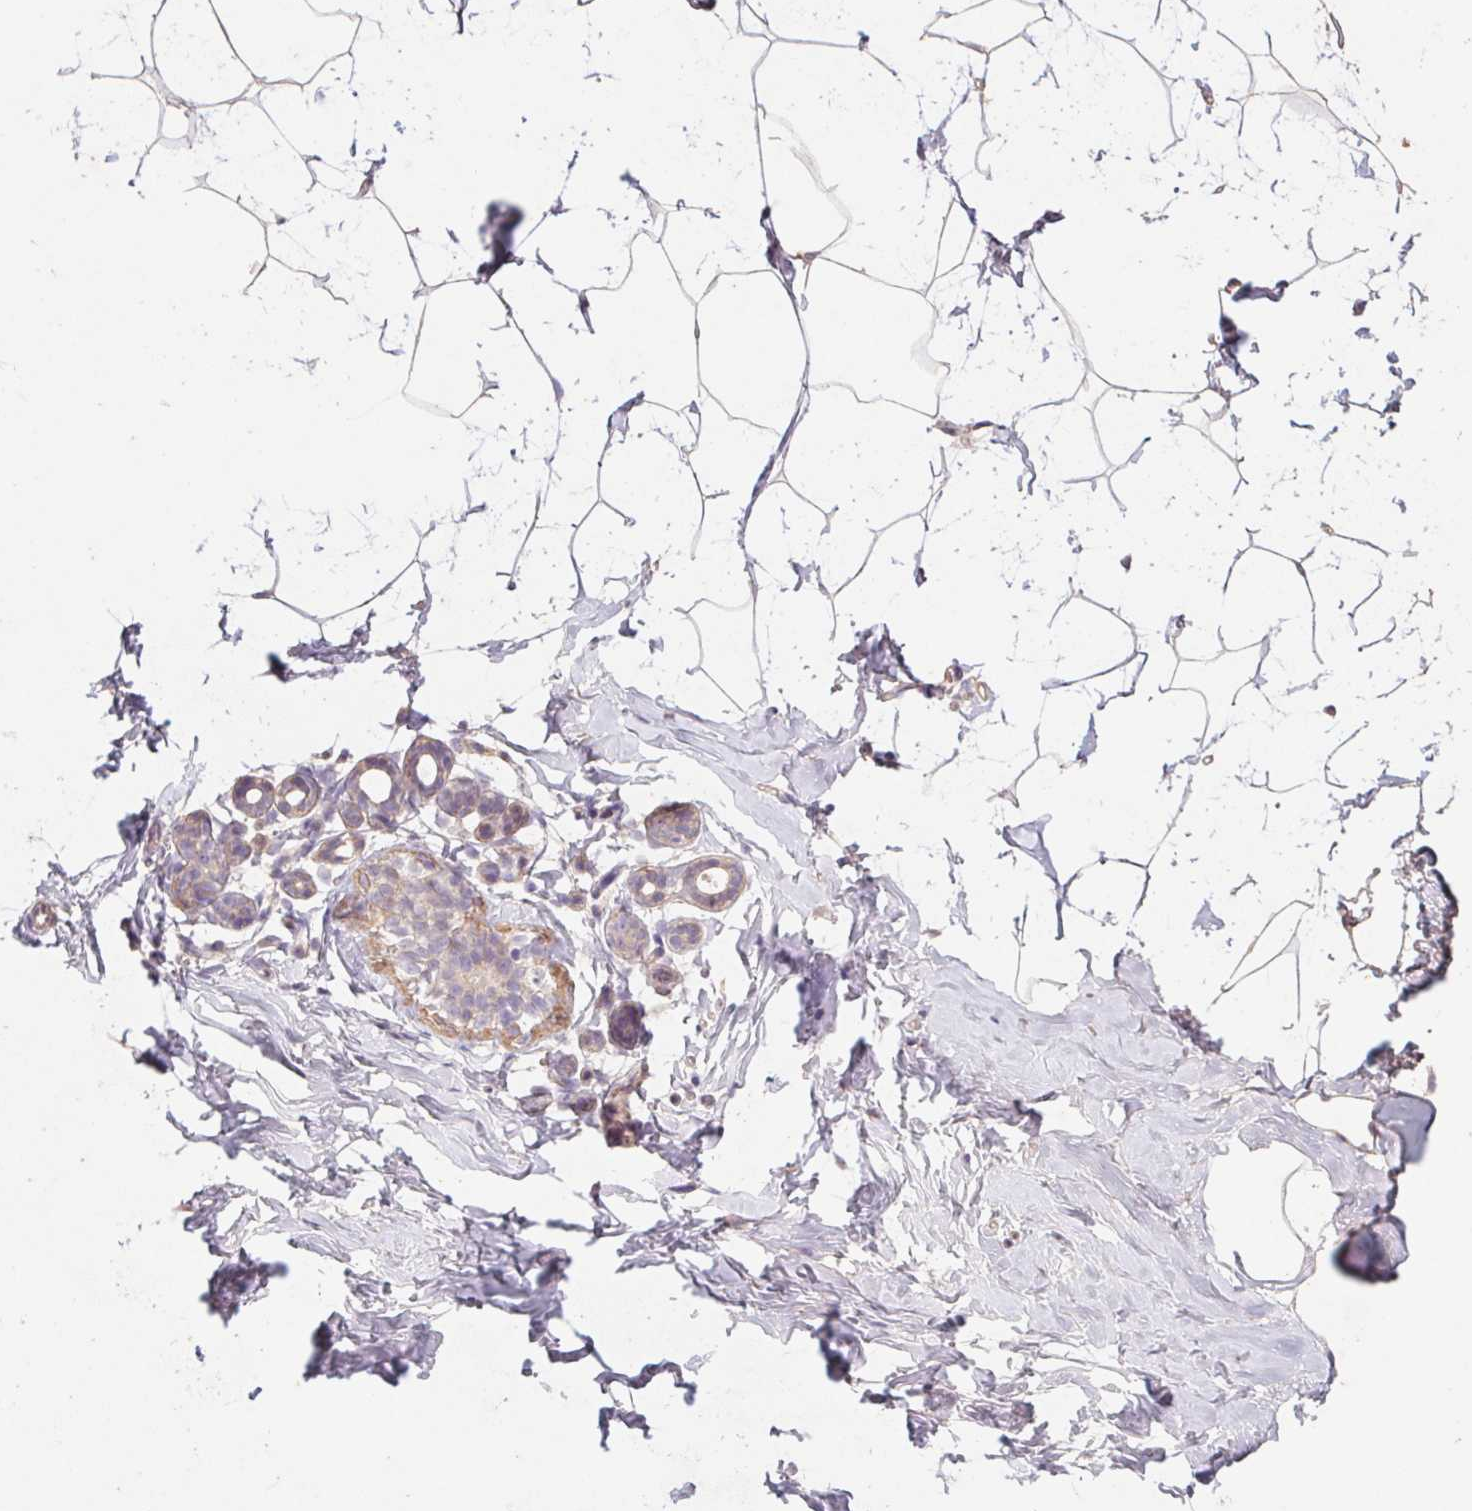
{"staining": {"intensity": "negative", "quantity": "none", "location": "none"}, "tissue": "breast", "cell_type": "Adipocytes", "image_type": "normal", "snomed": [{"axis": "morphology", "description": "Normal tissue, NOS"}, {"axis": "topography", "description": "Breast"}], "caption": "Human breast stained for a protein using immunohistochemistry exhibits no expression in adipocytes.", "gene": "GRM2", "patient": {"sex": "female", "age": 32}}